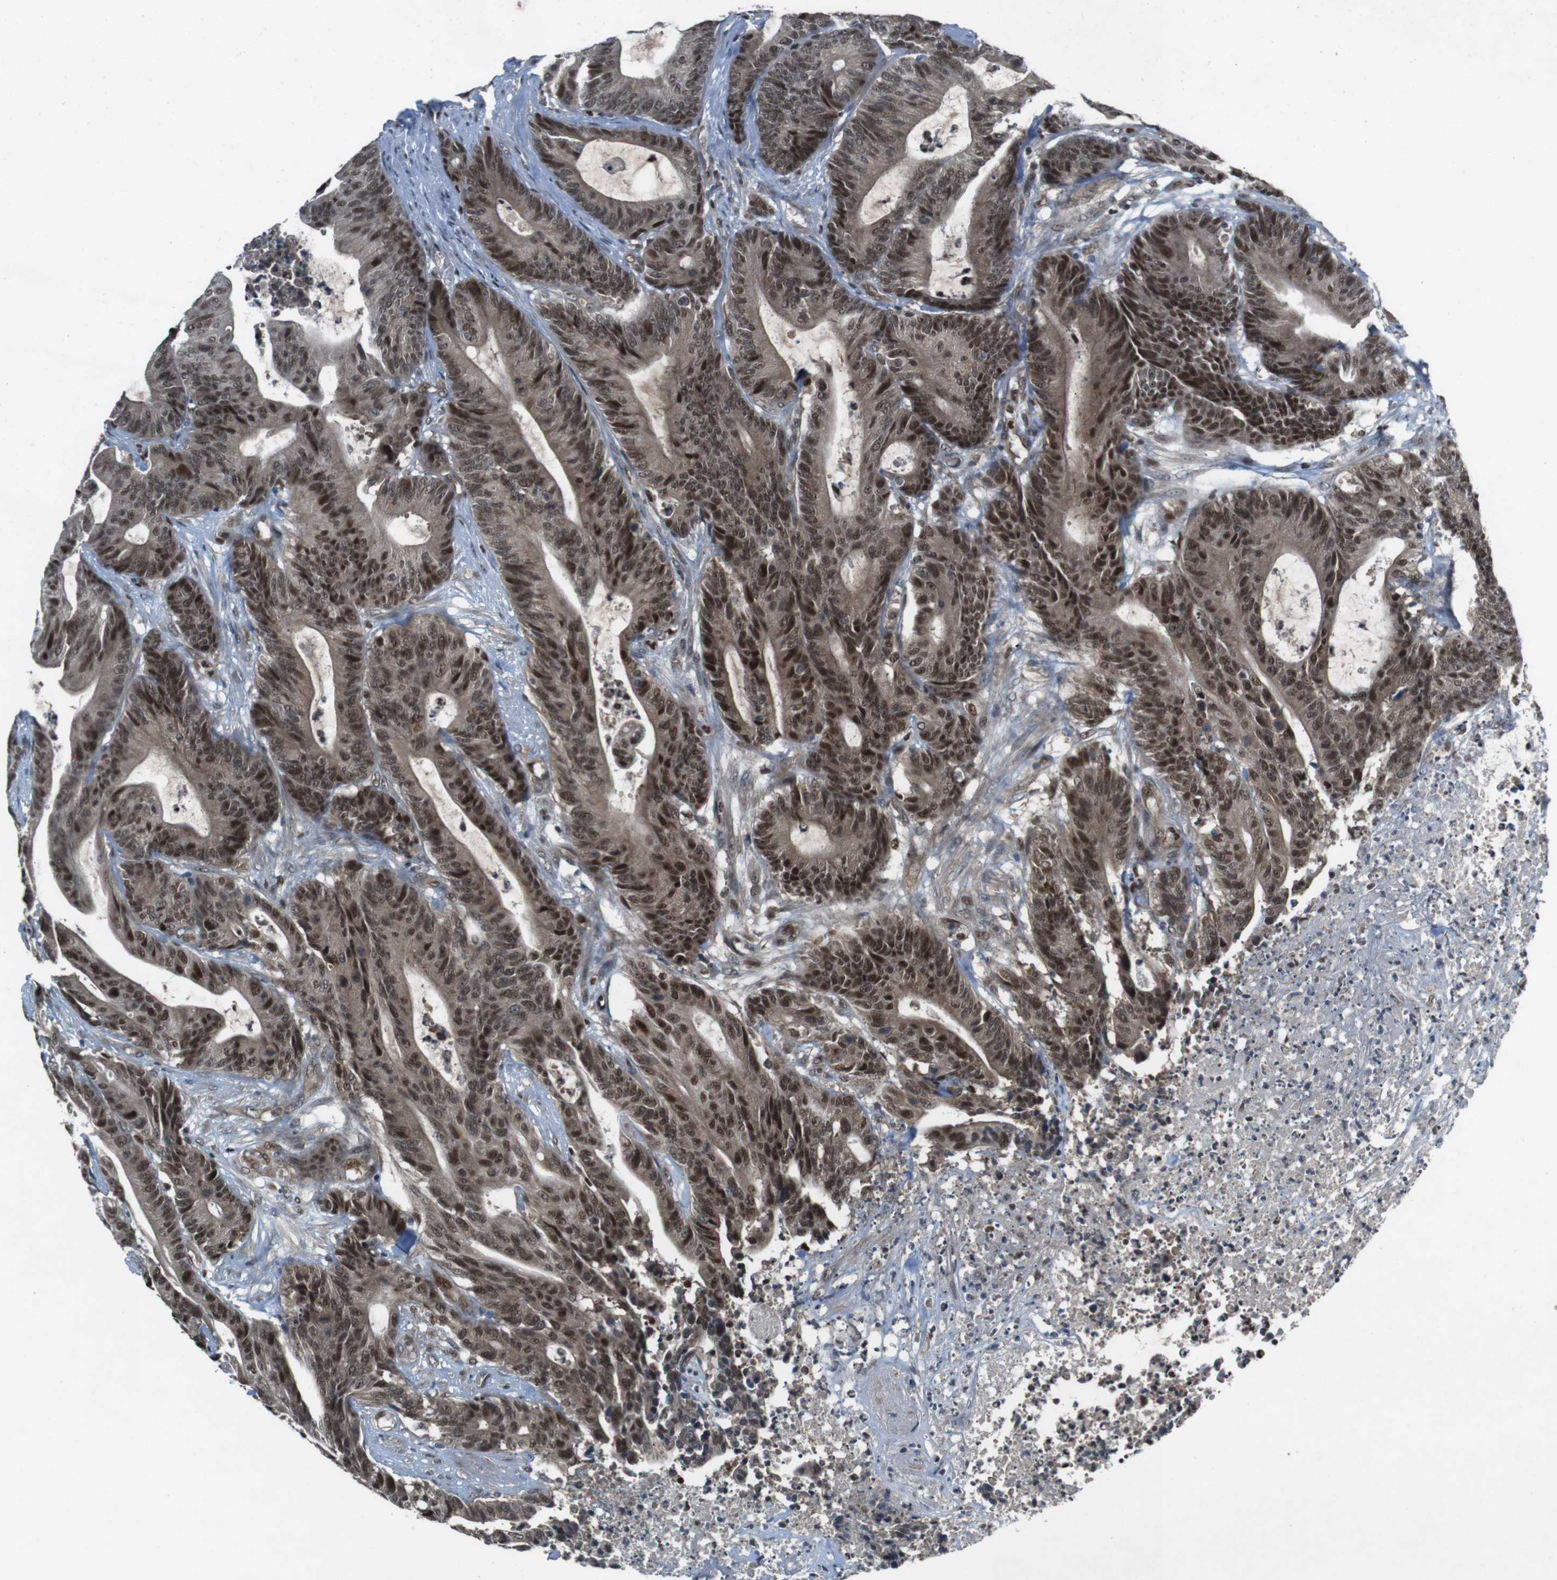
{"staining": {"intensity": "strong", "quantity": ">75%", "location": "cytoplasmic/membranous,nuclear"}, "tissue": "colorectal cancer", "cell_type": "Tumor cells", "image_type": "cancer", "snomed": [{"axis": "morphology", "description": "Adenocarcinoma, NOS"}, {"axis": "topography", "description": "Colon"}], "caption": "Colorectal cancer was stained to show a protein in brown. There is high levels of strong cytoplasmic/membranous and nuclear expression in about >75% of tumor cells.", "gene": "MAPKAPK5", "patient": {"sex": "female", "age": 84}}